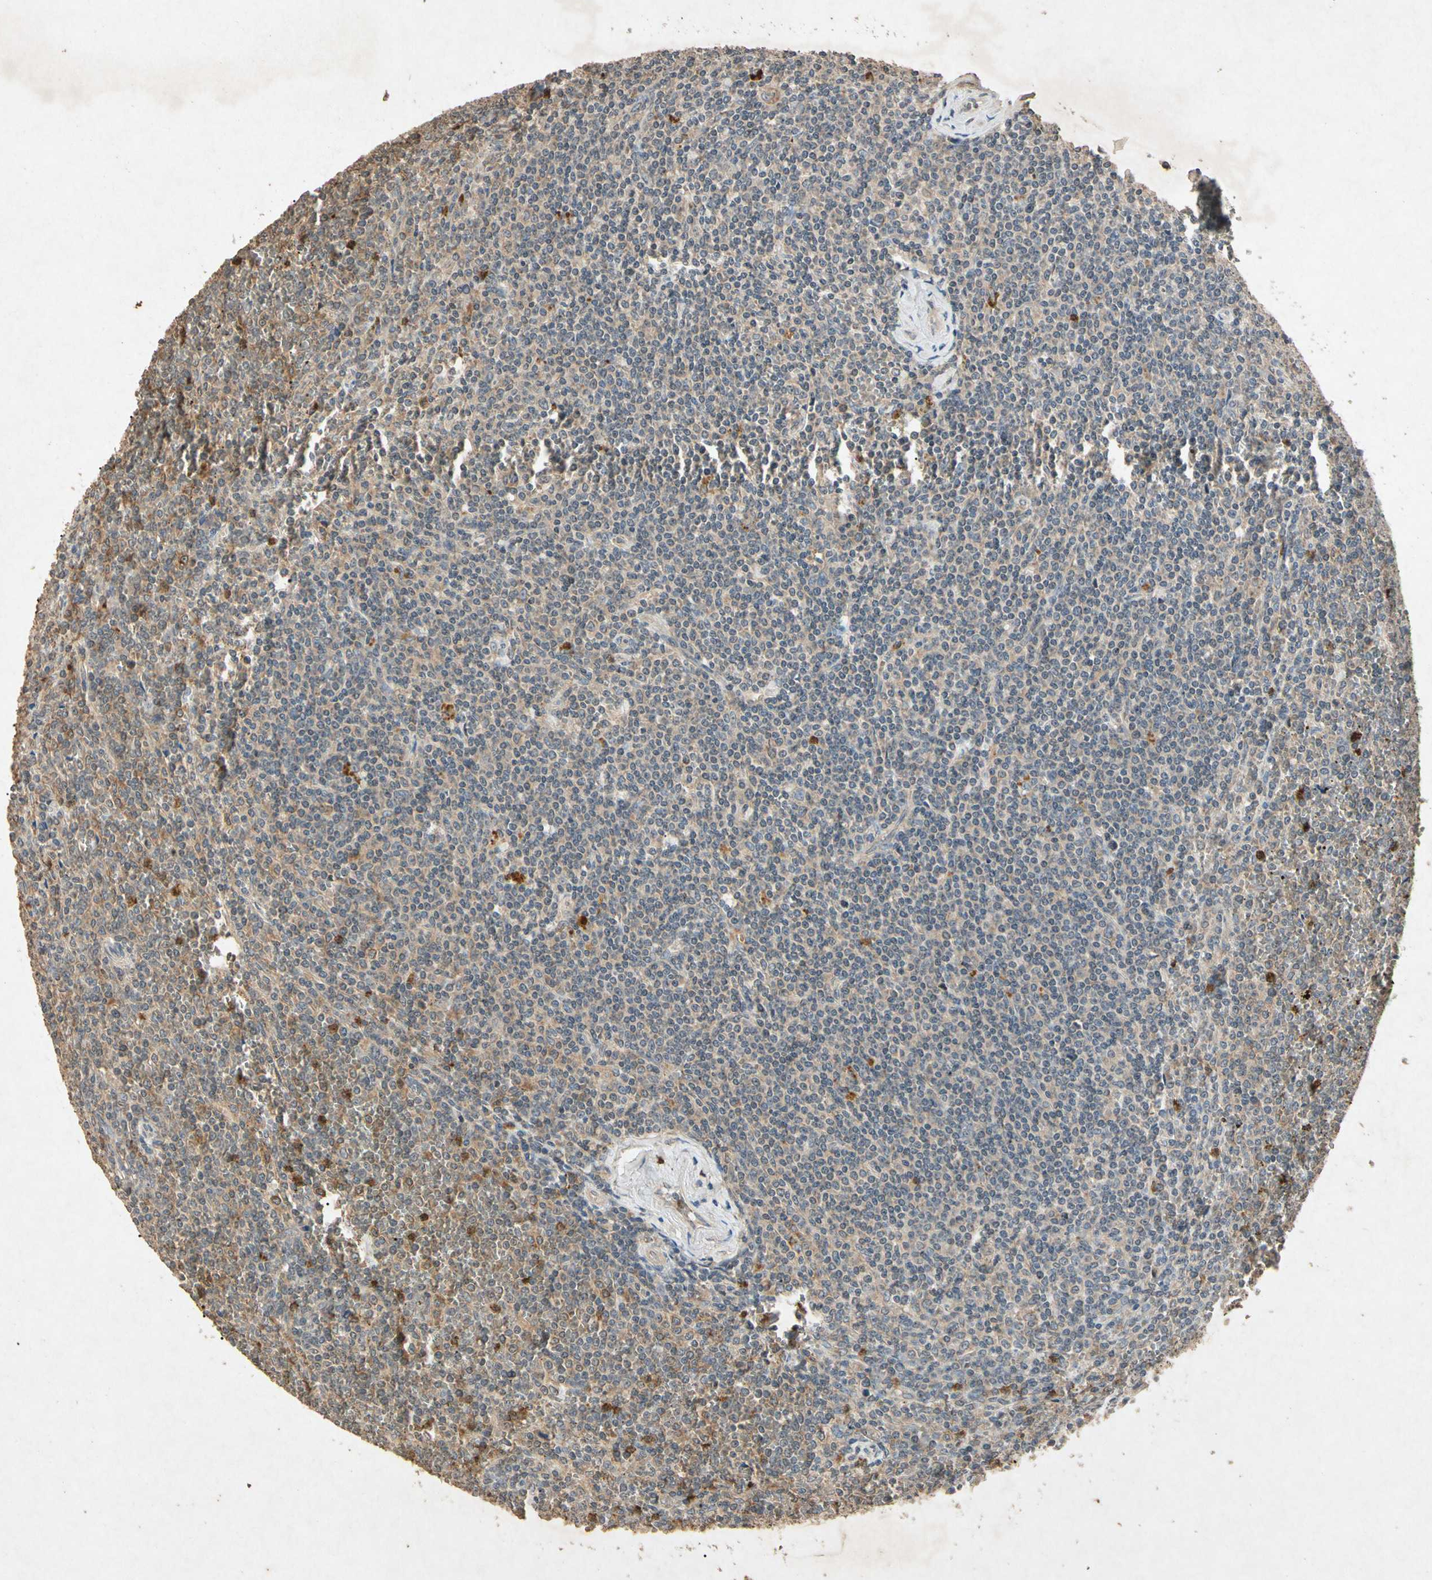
{"staining": {"intensity": "negative", "quantity": "none", "location": "none"}, "tissue": "lymphoma", "cell_type": "Tumor cells", "image_type": "cancer", "snomed": [{"axis": "morphology", "description": "Malignant lymphoma, non-Hodgkin's type, Low grade"}, {"axis": "topography", "description": "Spleen"}], "caption": "Tumor cells are negative for brown protein staining in malignant lymphoma, non-Hodgkin's type (low-grade). (DAB immunohistochemistry, high magnification).", "gene": "MSRB1", "patient": {"sex": "female", "age": 19}}